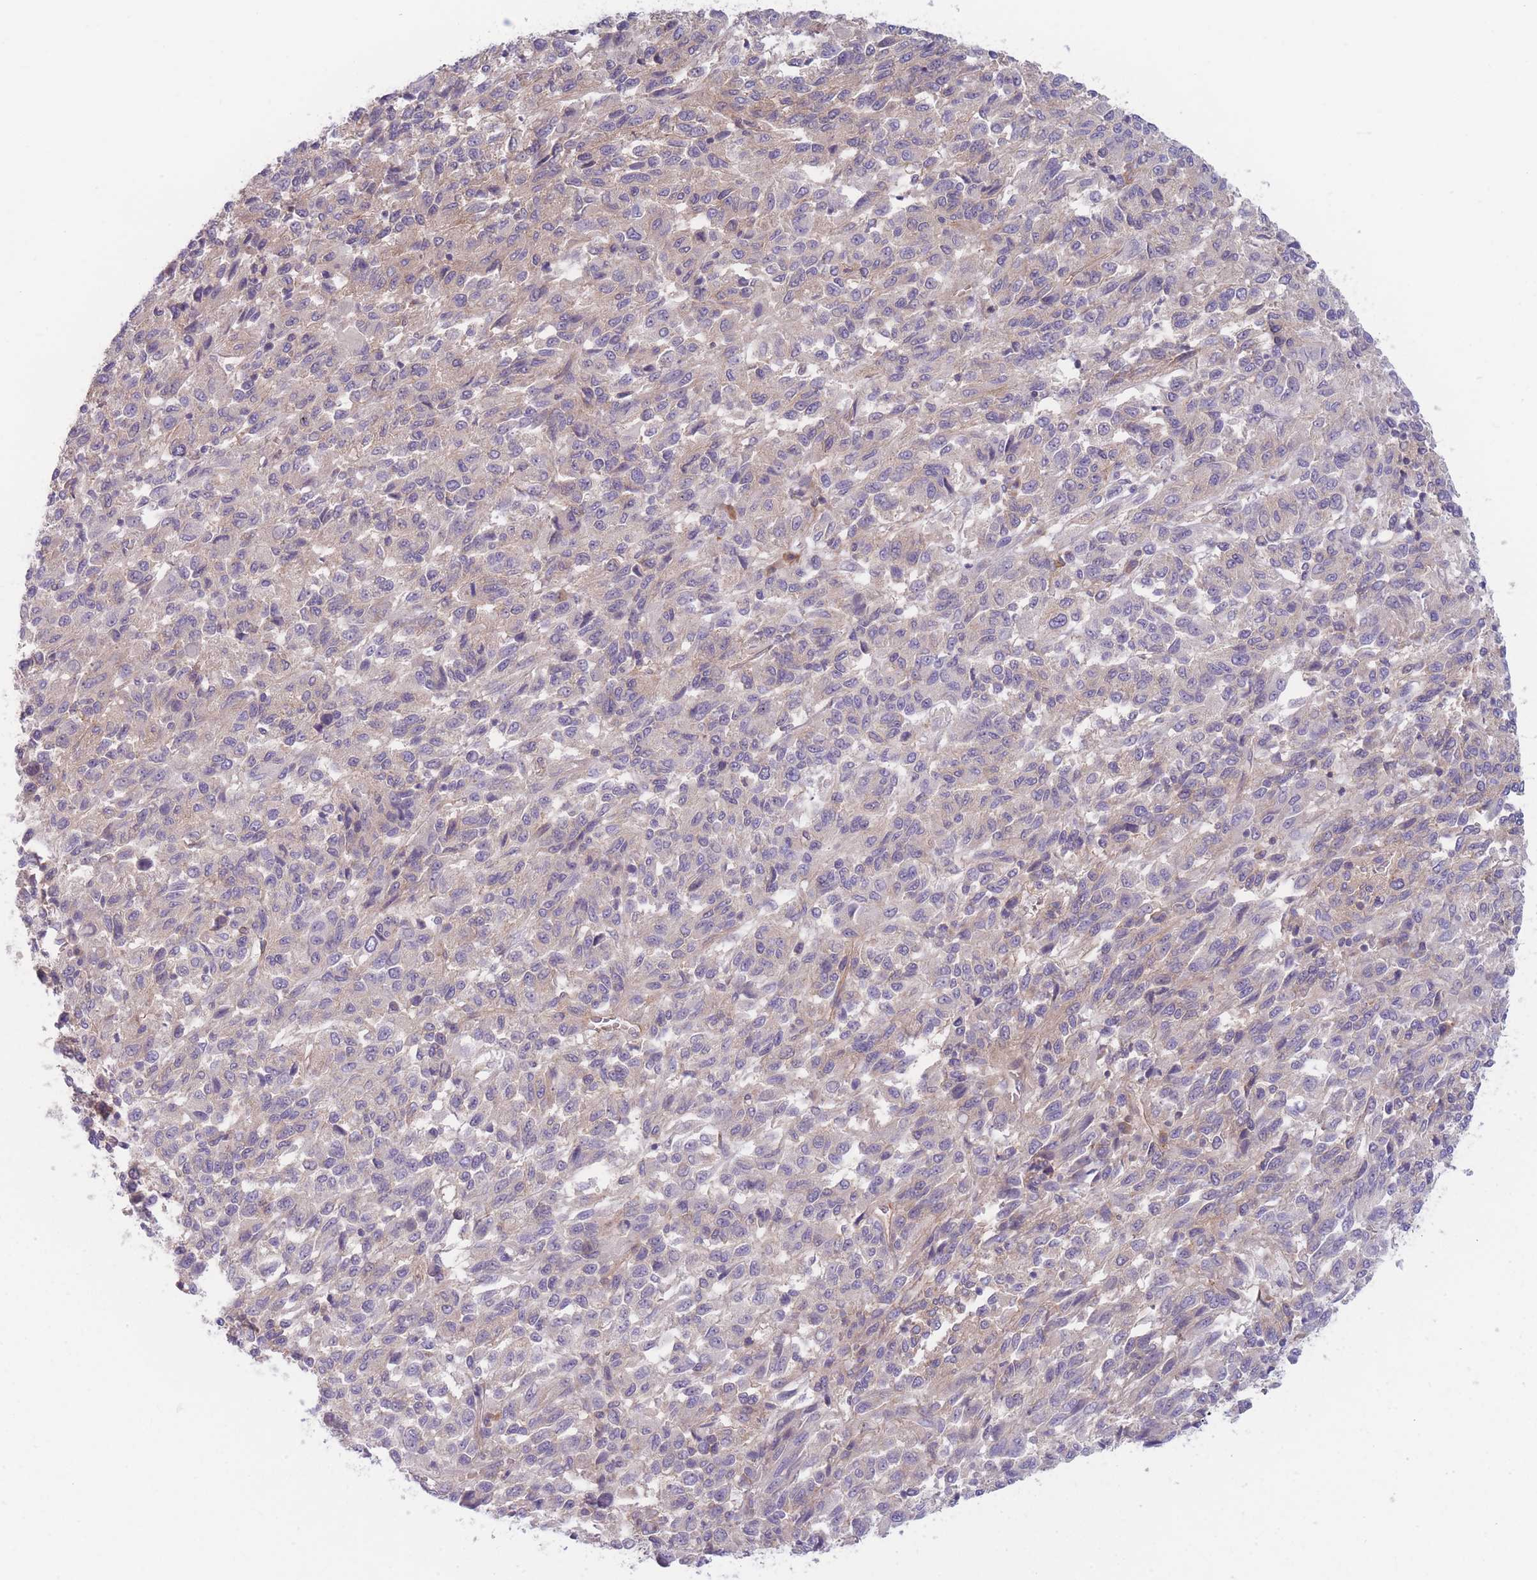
{"staining": {"intensity": "weak", "quantity": "<25%", "location": "cytoplasmic/membranous"}, "tissue": "melanoma", "cell_type": "Tumor cells", "image_type": "cancer", "snomed": [{"axis": "morphology", "description": "Malignant melanoma, Metastatic site"}, {"axis": "topography", "description": "Lung"}], "caption": "The micrograph reveals no significant positivity in tumor cells of malignant melanoma (metastatic site).", "gene": "WDR93", "patient": {"sex": "male", "age": 64}}